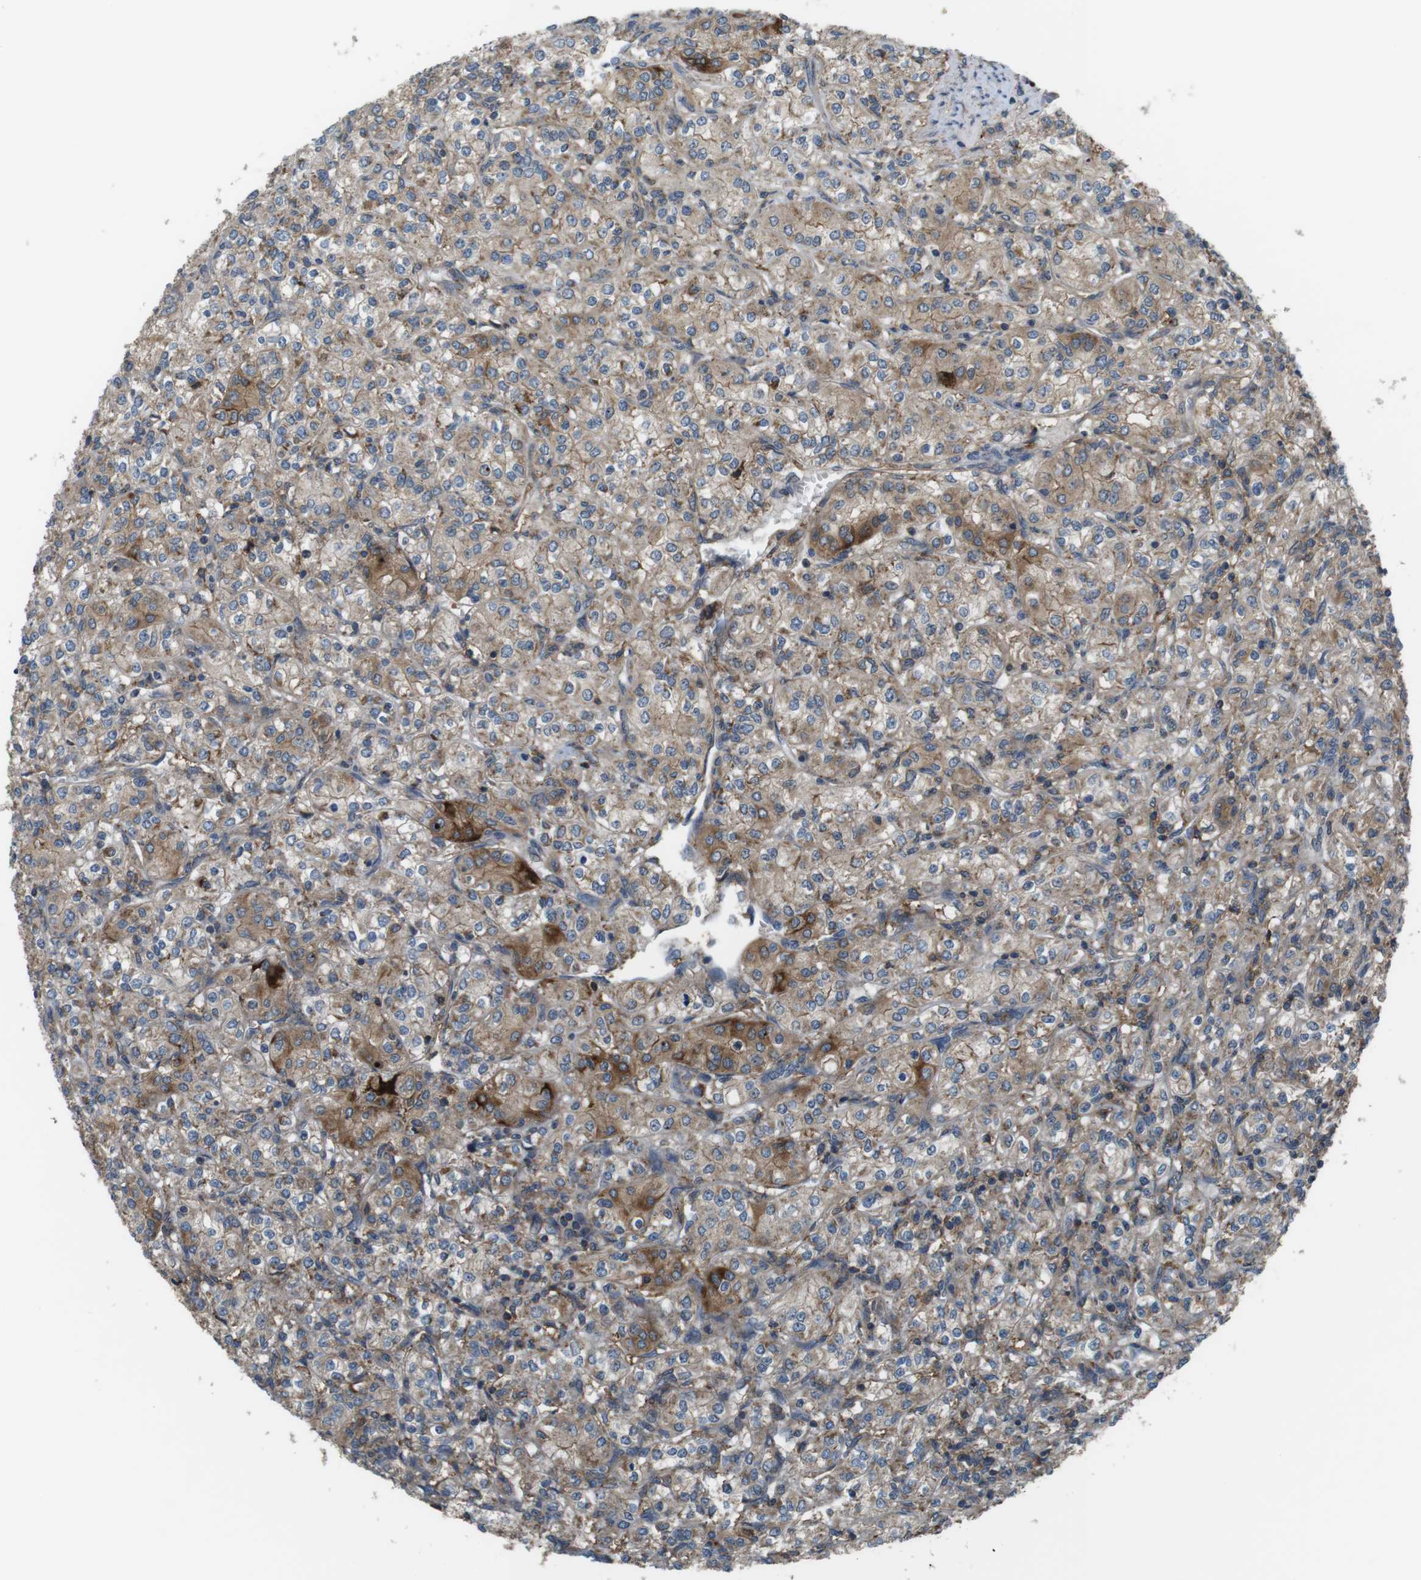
{"staining": {"intensity": "moderate", "quantity": ">75%", "location": "cytoplasmic/membranous"}, "tissue": "renal cancer", "cell_type": "Tumor cells", "image_type": "cancer", "snomed": [{"axis": "morphology", "description": "Adenocarcinoma, NOS"}, {"axis": "topography", "description": "Kidney"}], "caption": "Adenocarcinoma (renal) stained with a protein marker displays moderate staining in tumor cells.", "gene": "DDAH2", "patient": {"sex": "male", "age": 77}}